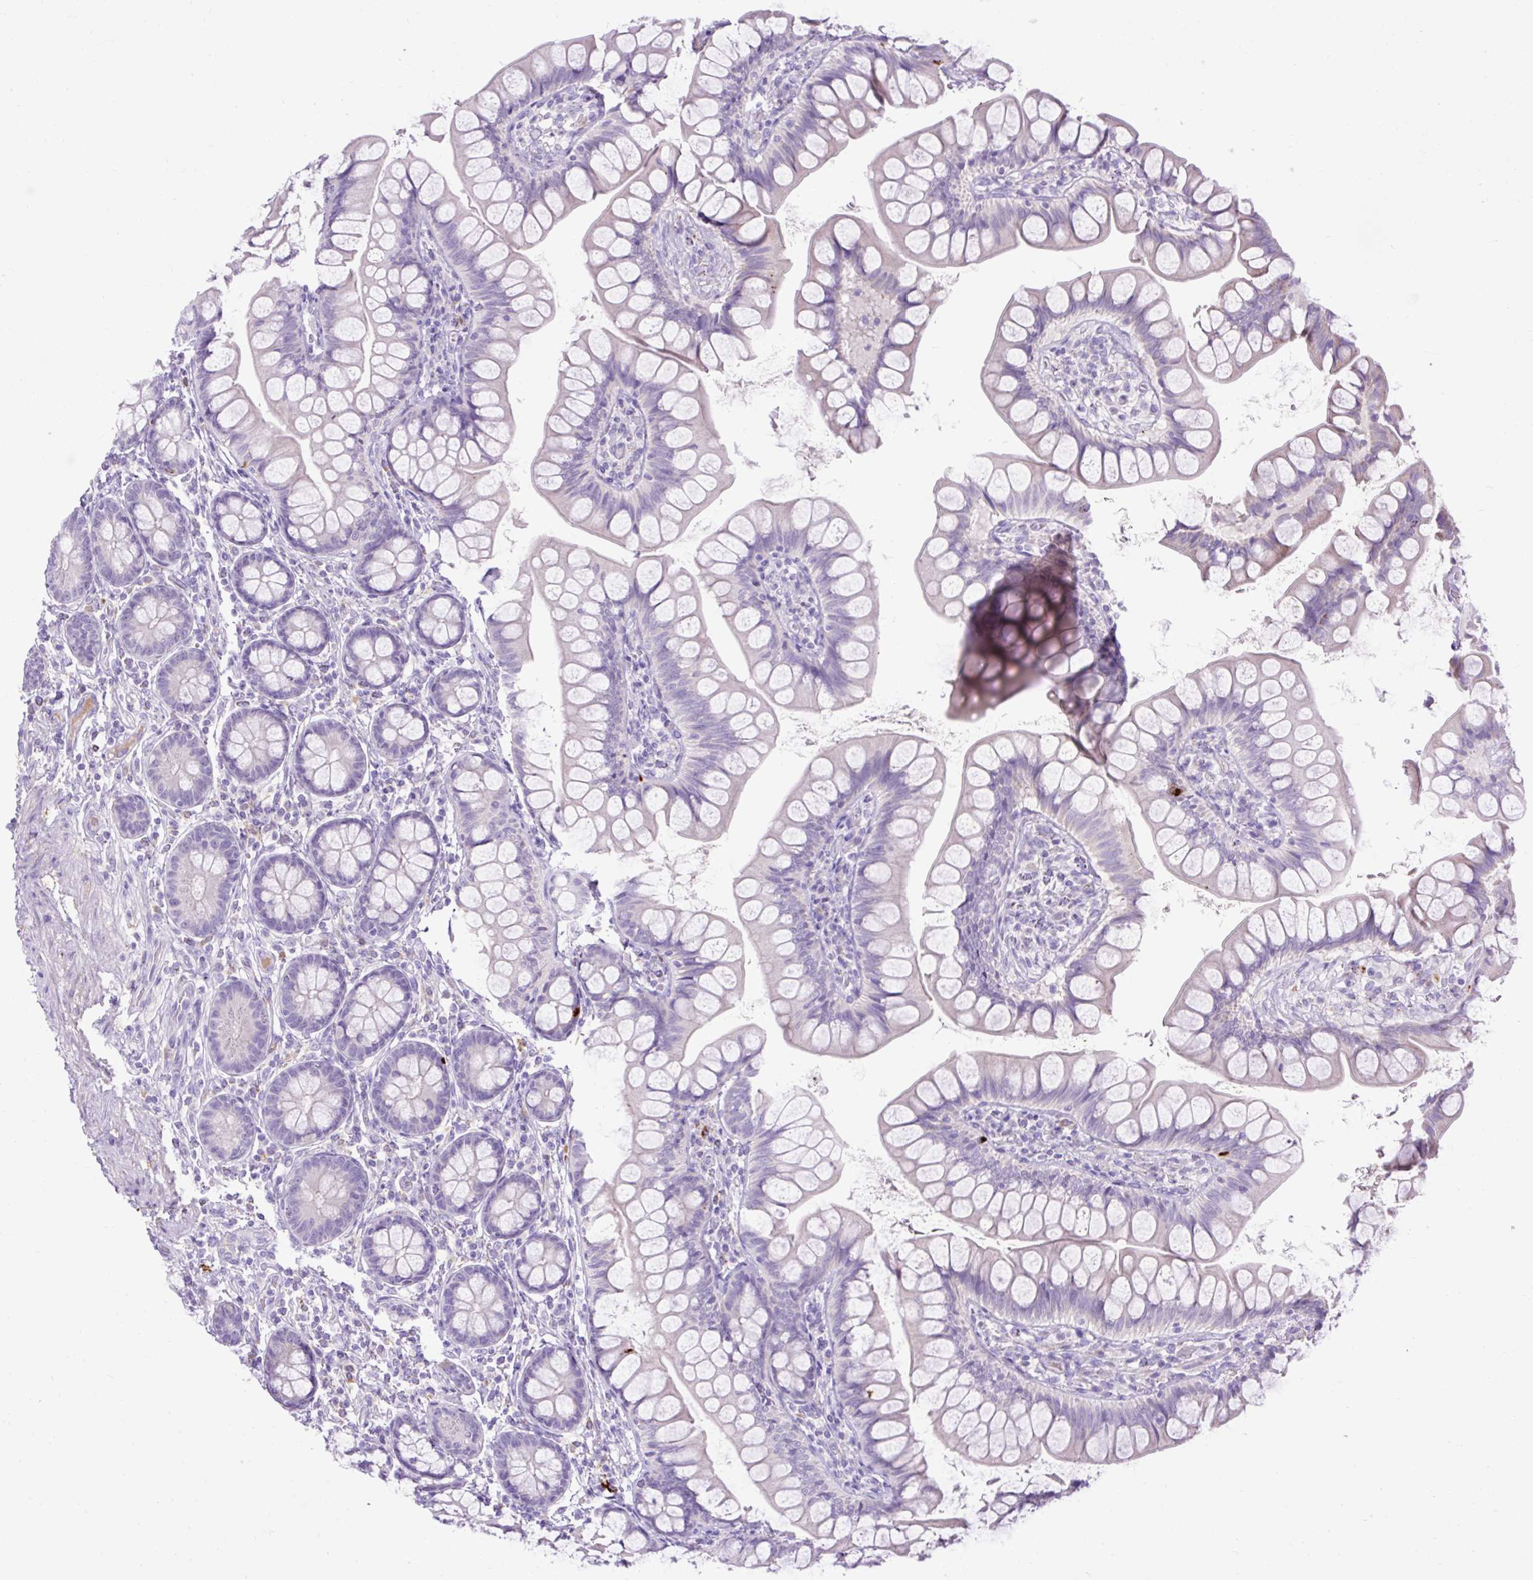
{"staining": {"intensity": "weak", "quantity": "<25%", "location": "cytoplasmic/membranous"}, "tissue": "small intestine", "cell_type": "Glandular cells", "image_type": "normal", "snomed": [{"axis": "morphology", "description": "Normal tissue, NOS"}, {"axis": "topography", "description": "Small intestine"}], "caption": "A photomicrograph of small intestine stained for a protein displays no brown staining in glandular cells.", "gene": "SPTBN5", "patient": {"sex": "male", "age": 70}}